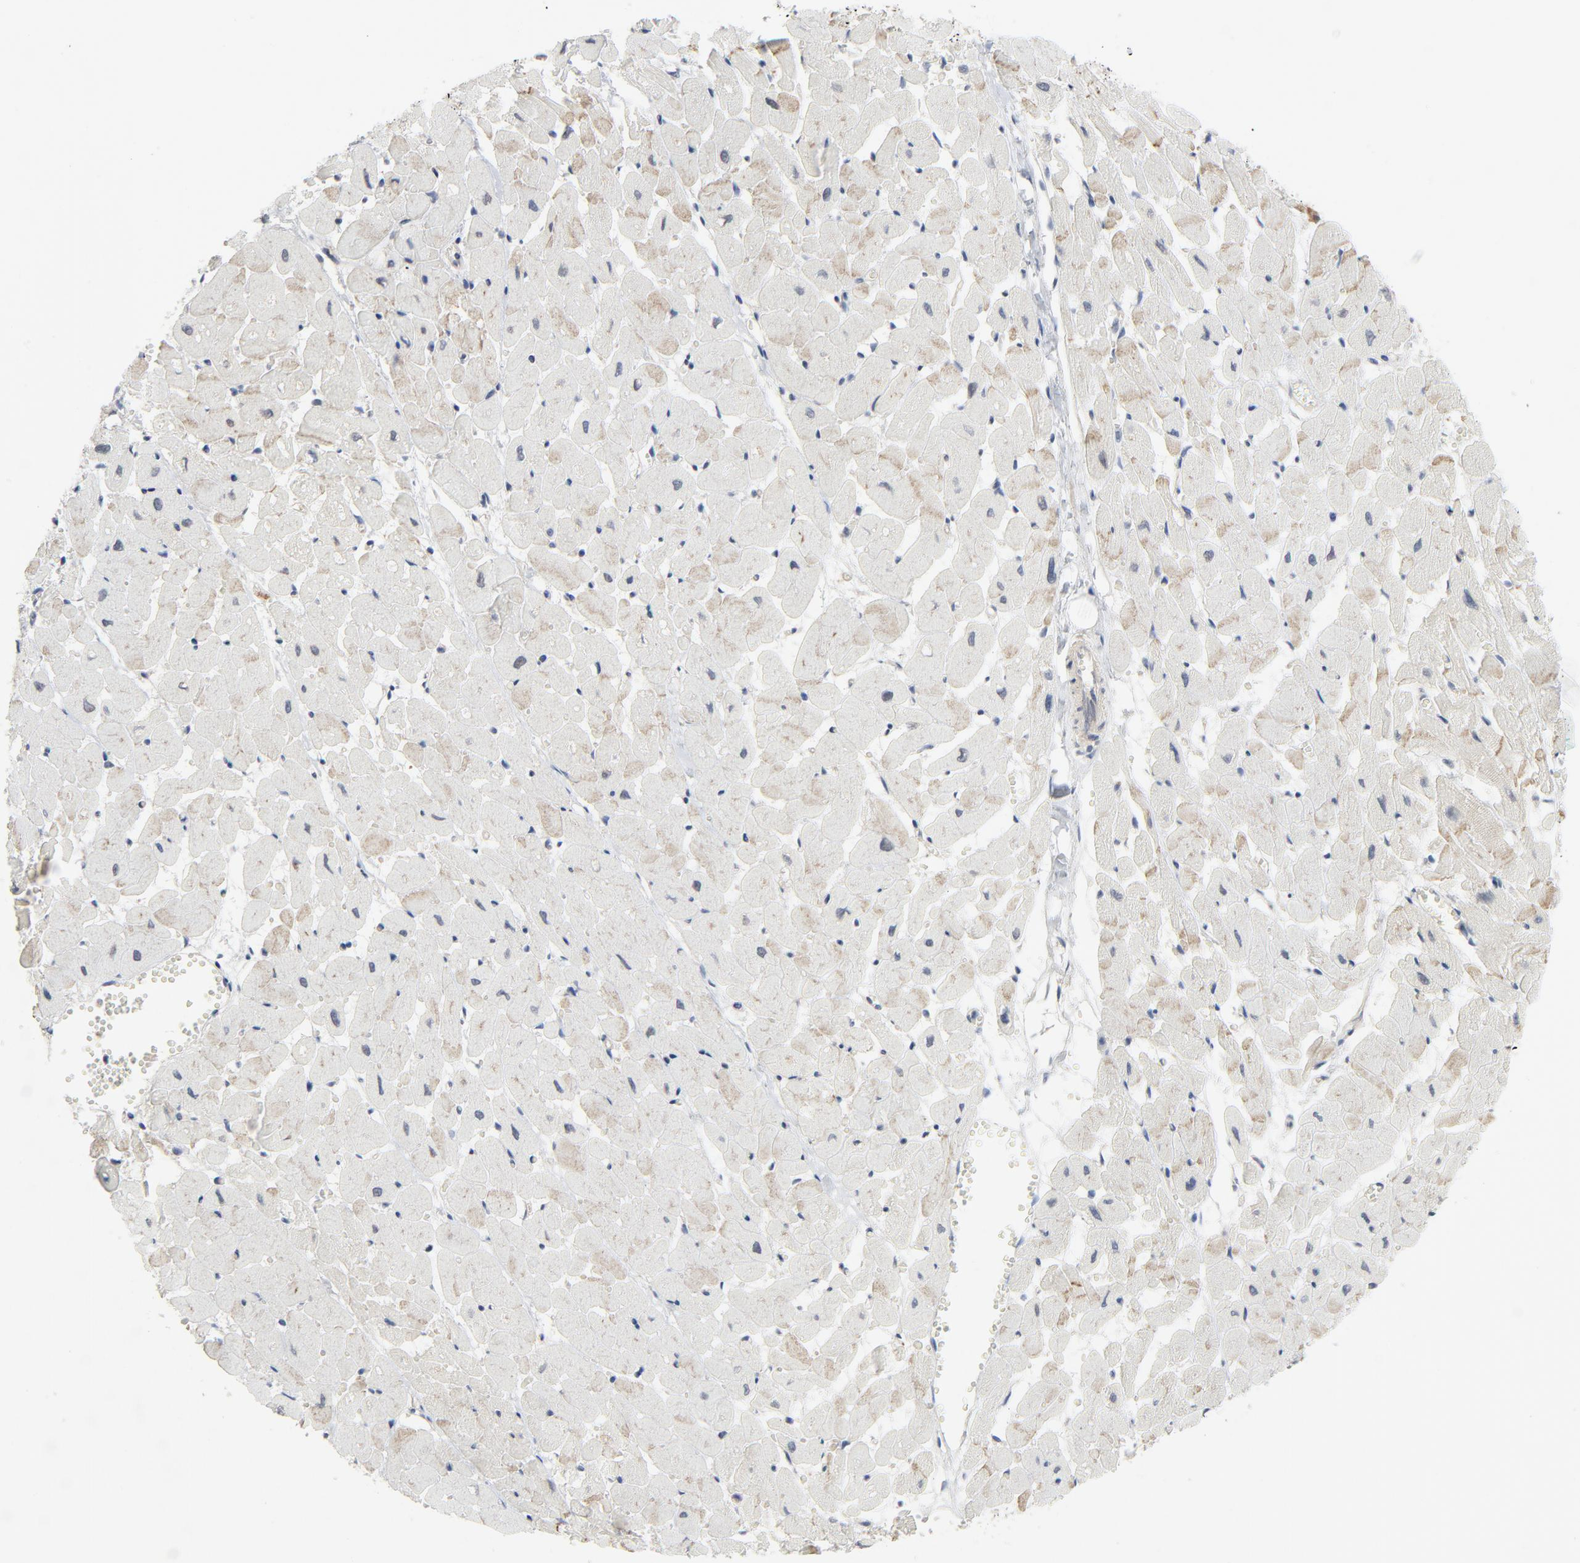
{"staining": {"intensity": "weak", "quantity": ">75%", "location": "cytoplasmic/membranous"}, "tissue": "heart muscle", "cell_type": "Cardiomyocytes", "image_type": "normal", "snomed": [{"axis": "morphology", "description": "Normal tissue, NOS"}, {"axis": "topography", "description": "Heart"}], "caption": "Brown immunohistochemical staining in unremarkable human heart muscle demonstrates weak cytoplasmic/membranous positivity in about >75% of cardiomyocytes. (brown staining indicates protein expression, while blue staining denotes nuclei).", "gene": "TSG101", "patient": {"sex": "female", "age": 19}}